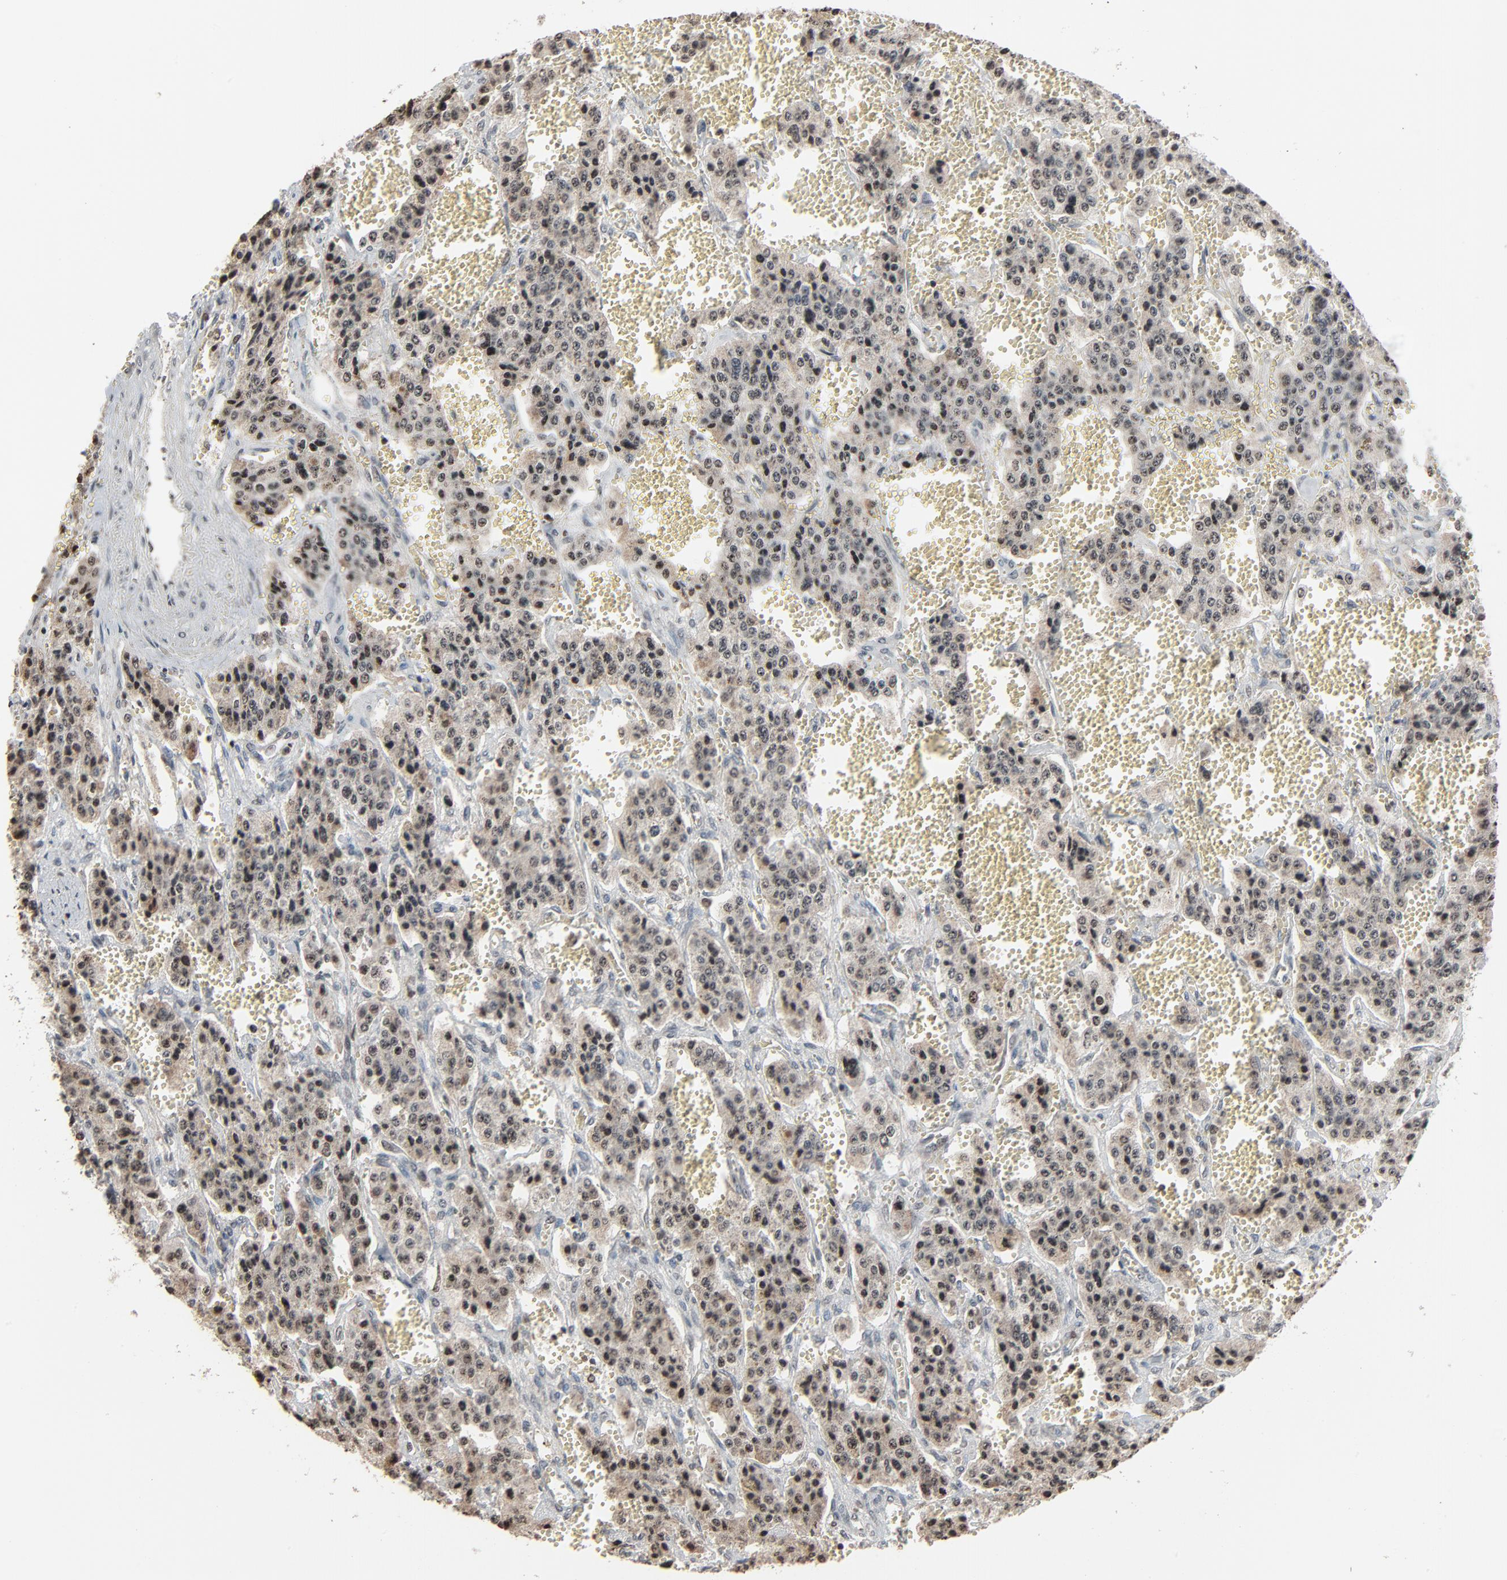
{"staining": {"intensity": "moderate", "quantity": "25%-75%", "location": "nuclear"}, "tissue": "carcinoid", "cell_type": "Tumor cells", "image_type": "cancer", "snomed": [{"axis": "morphology", "description": "Carcinoid, malignant, NOS"}, {"axis": "topography", "description": "Small intestine"}], "caption": "Immunohistochemical staining of human carcinoid (malignant) exhibits moderate nuclear protein staining in approximately 25%-75% of tumor cells.", "gene": "RPS6KA3", "patient": {"sex": "male", "age": 52}}